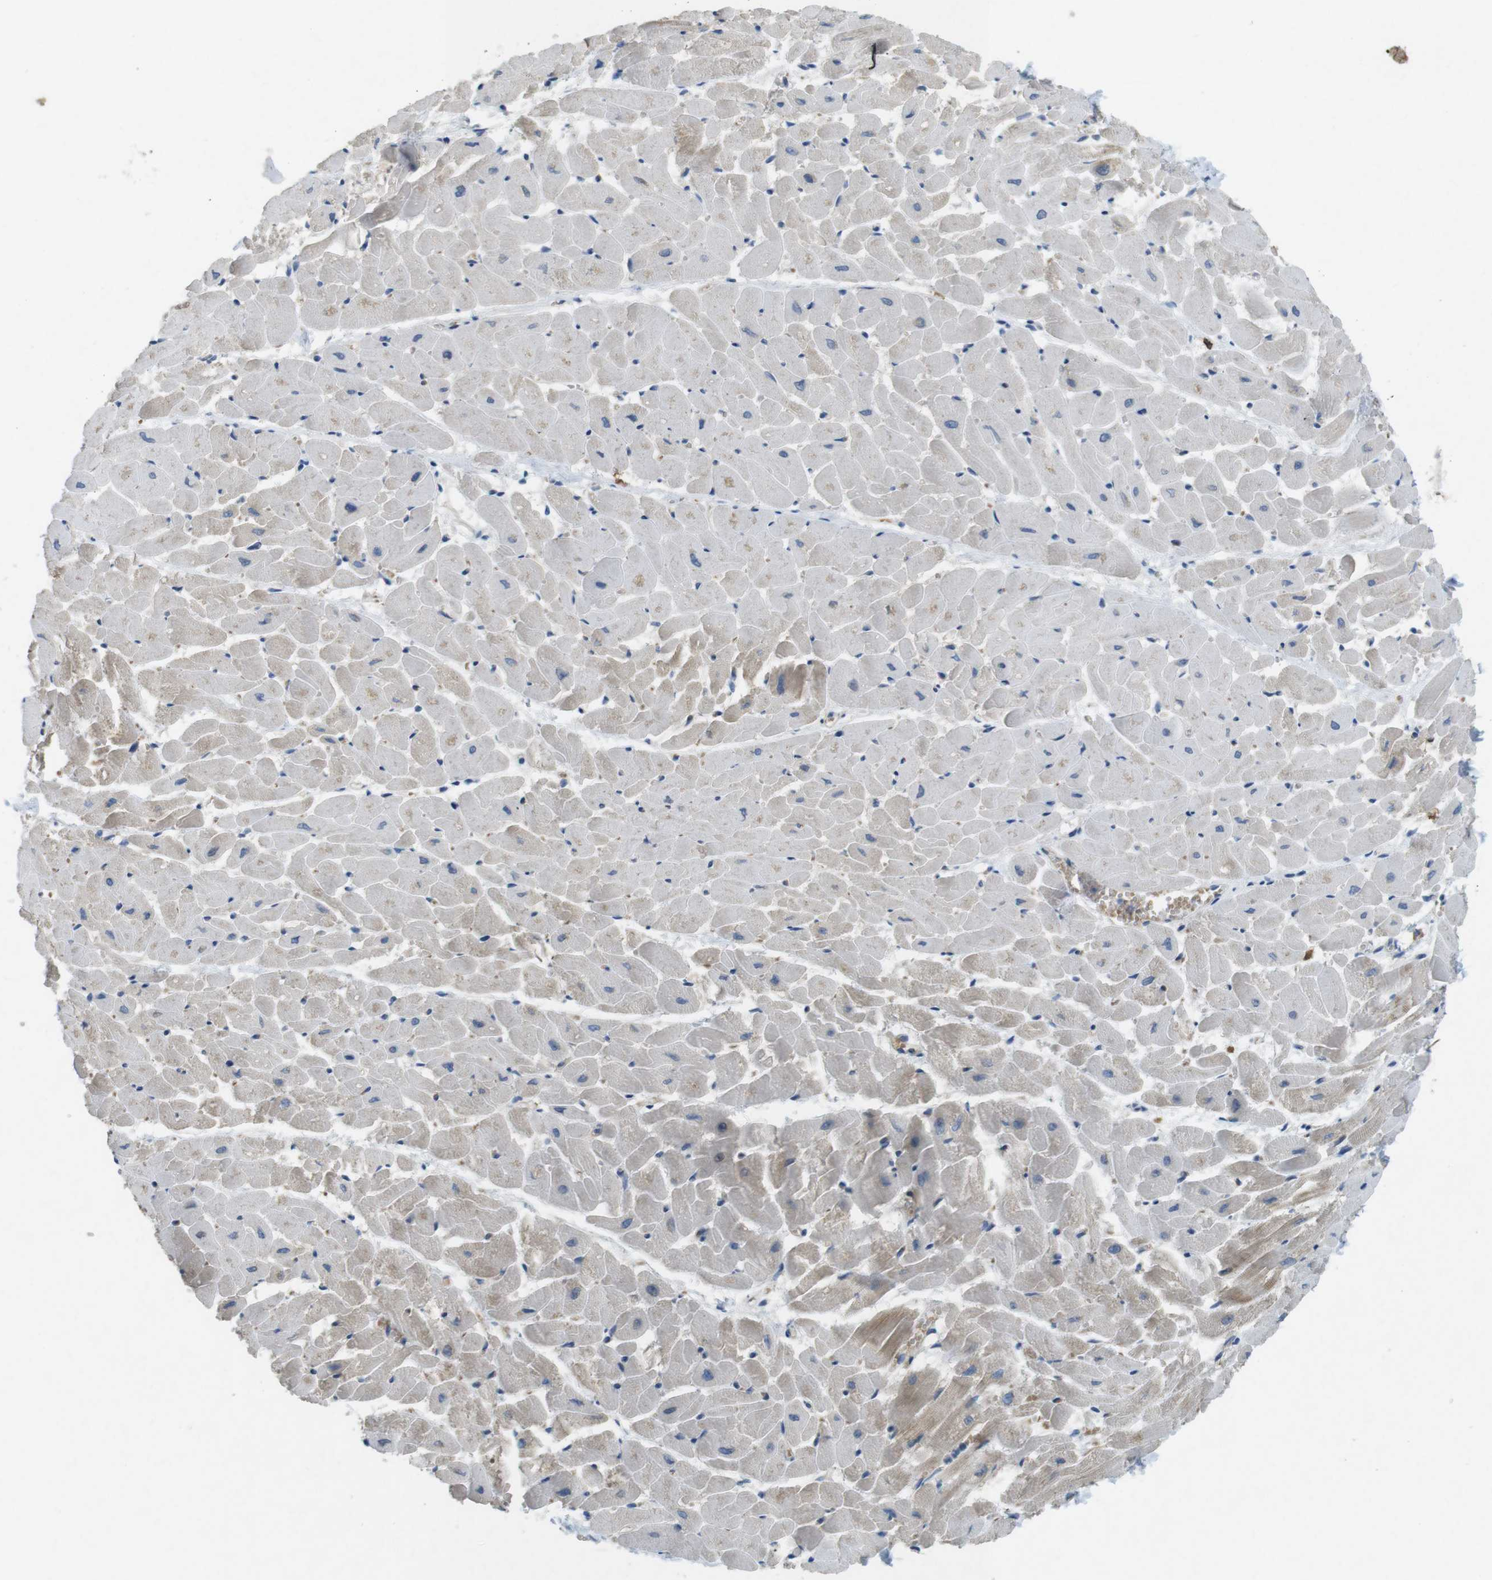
{"staining": {"intensity": "weak", "quantity": "<25%", "location": "cytoplasmic/membranous"}, "tissue": "heart muscle", "cell_type": "Cardiomyocytes", "image_type": "normal", "snomed": [{"axis": "morphology", "description": "Normal tissue, NOS"}, {"axis": "topography", "description": "Heart"}], "caption": "The photomicrograph demonstrates no significant positivity in cardiomyocytes of heart muscle.", "gene": "SUGT1", "patient": {"sex": "female", "age": 19}}